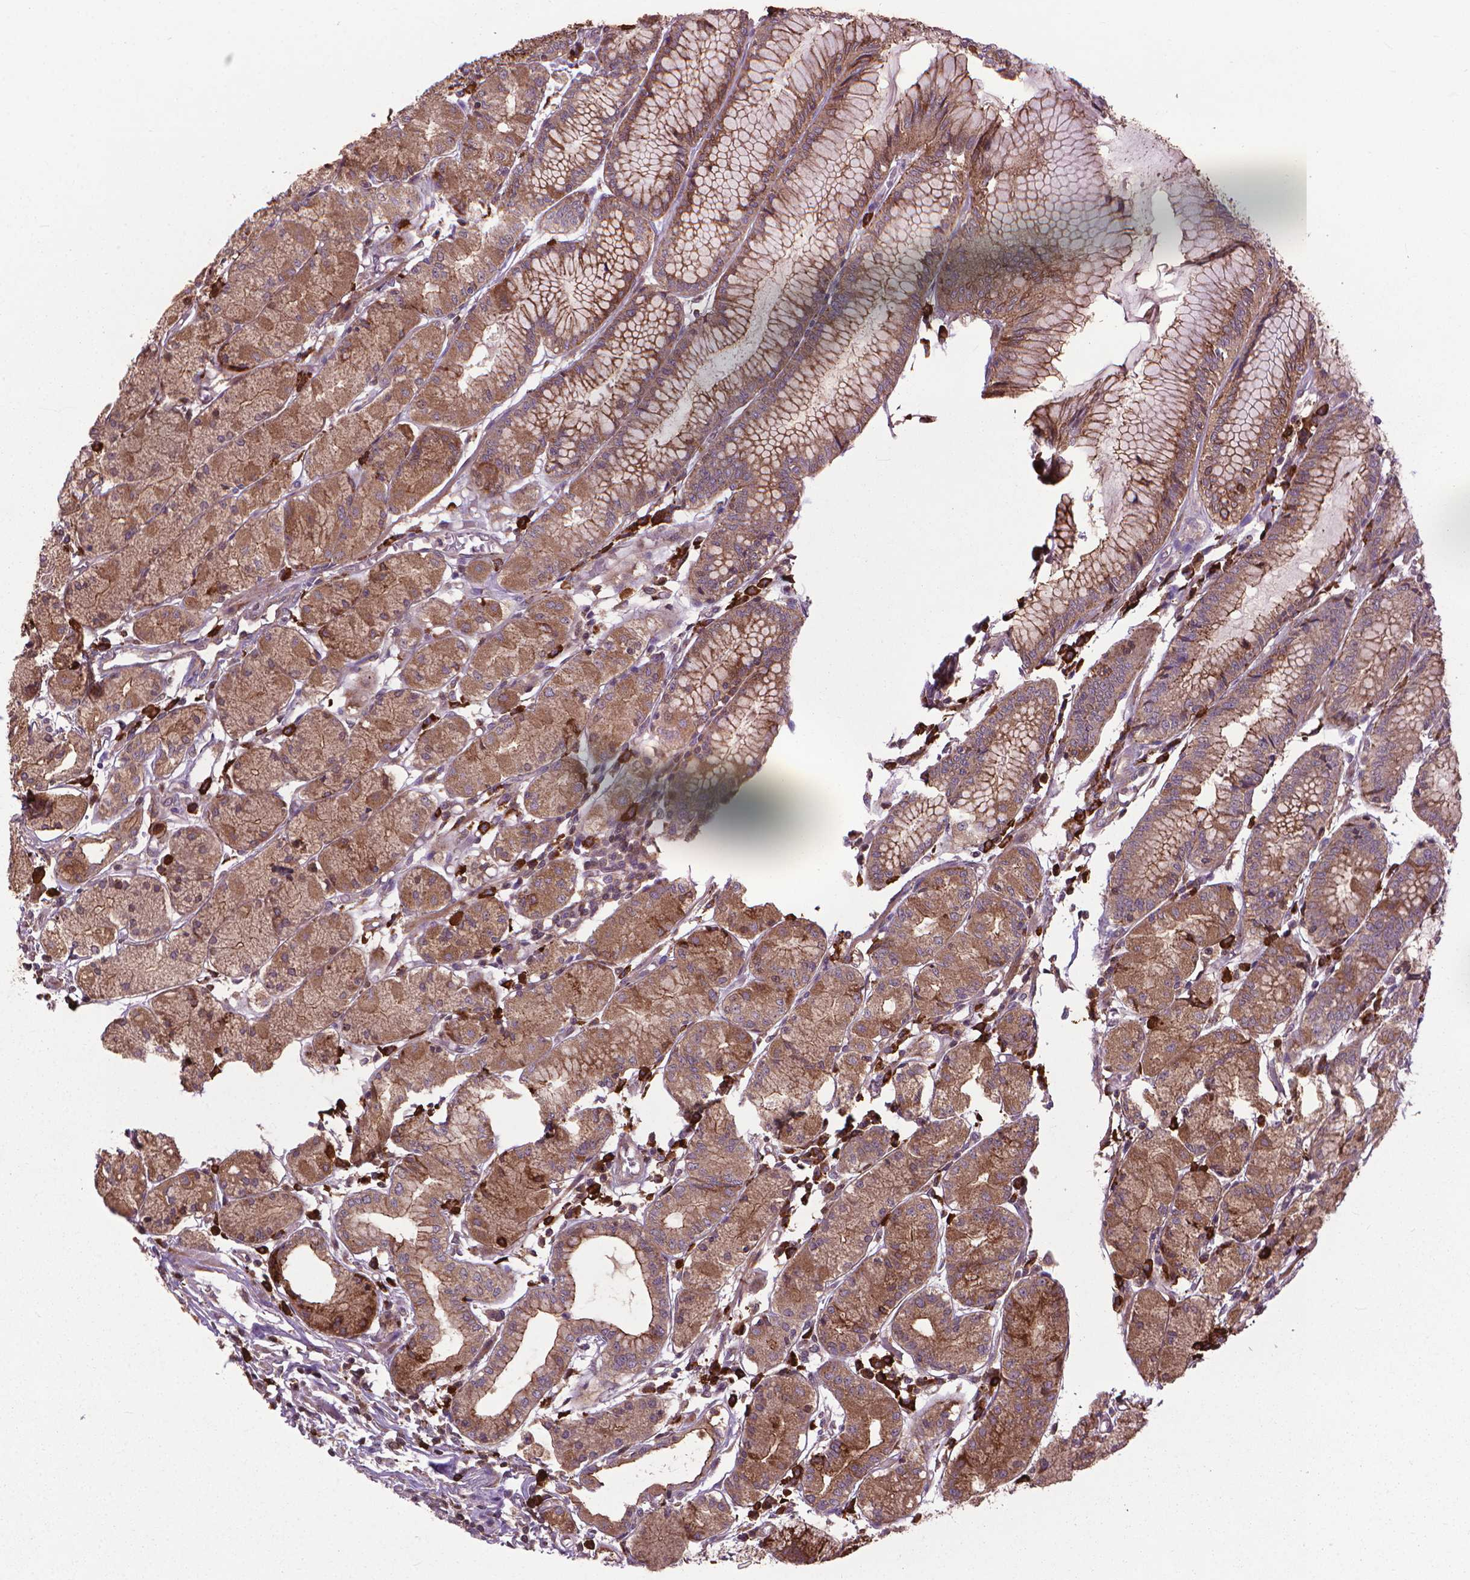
{"staining": {"intensity": "moderate", "quantity": ">75%", "location": "cytoplasmic/membranous"}, "tissue": "stomach", "cell_type": "Glandular cells", "image_type": "normal", "snomed": [{"axis": "morphology", "description": "Normal tissue, NOS"}, {"axis": "topography", "description": "Stomach, upper"}], "caption": "IHC of benign stomach exhibits medium levels of moderate cytoplasmic/membranous expression in about >75% of glandular cells. (DAB (3,3'-diaminobenzidine) IHC, brown staining for protein, blue staining for nuclei).", "gene": "MYH14", "patient": {"sex": "male", "age": 69}}